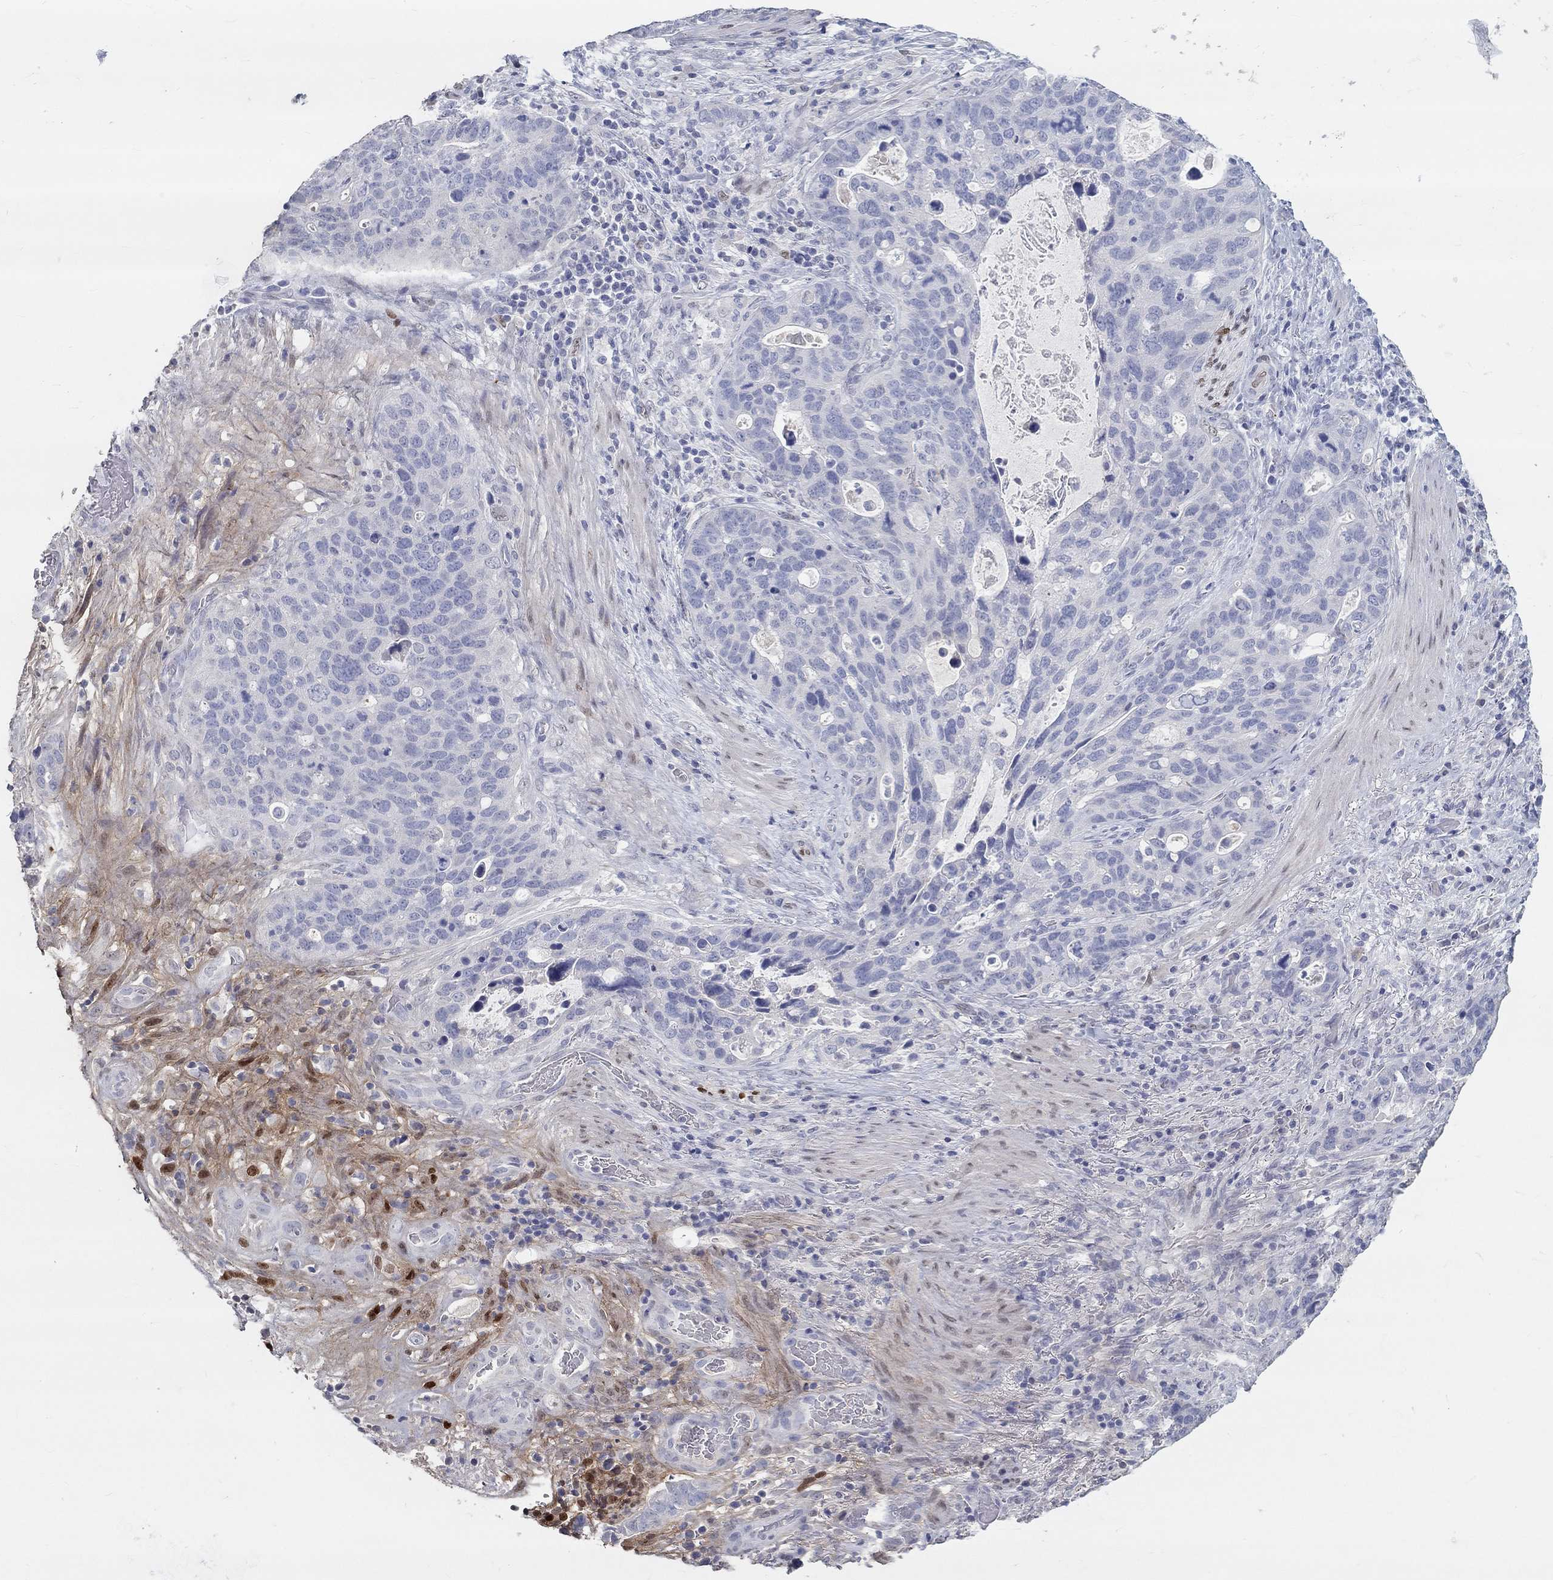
{"staining": {"intensity": "negative", "quantity": "none", "location": "none"}, "tissue": "stomach cancer", "cell_type": "Tumor cells", "image_type": "cancer", "snomed": [{"axis": "morphology", "description": "Adenocarcinoma, NOS"}, {"axis": "topography", "description": "Stomach"}], "caption": "The histopathology image reveals no significant expression in tumor cells of stomach cancer (adenocarcinoma). (Stains: DAB immunohistochemistry with hematoxylin counter stain, Microscopy: brightfield microscopy at high magnification).", "gene": "FGF2", "patient": {"sex": "male", "age": 54}}